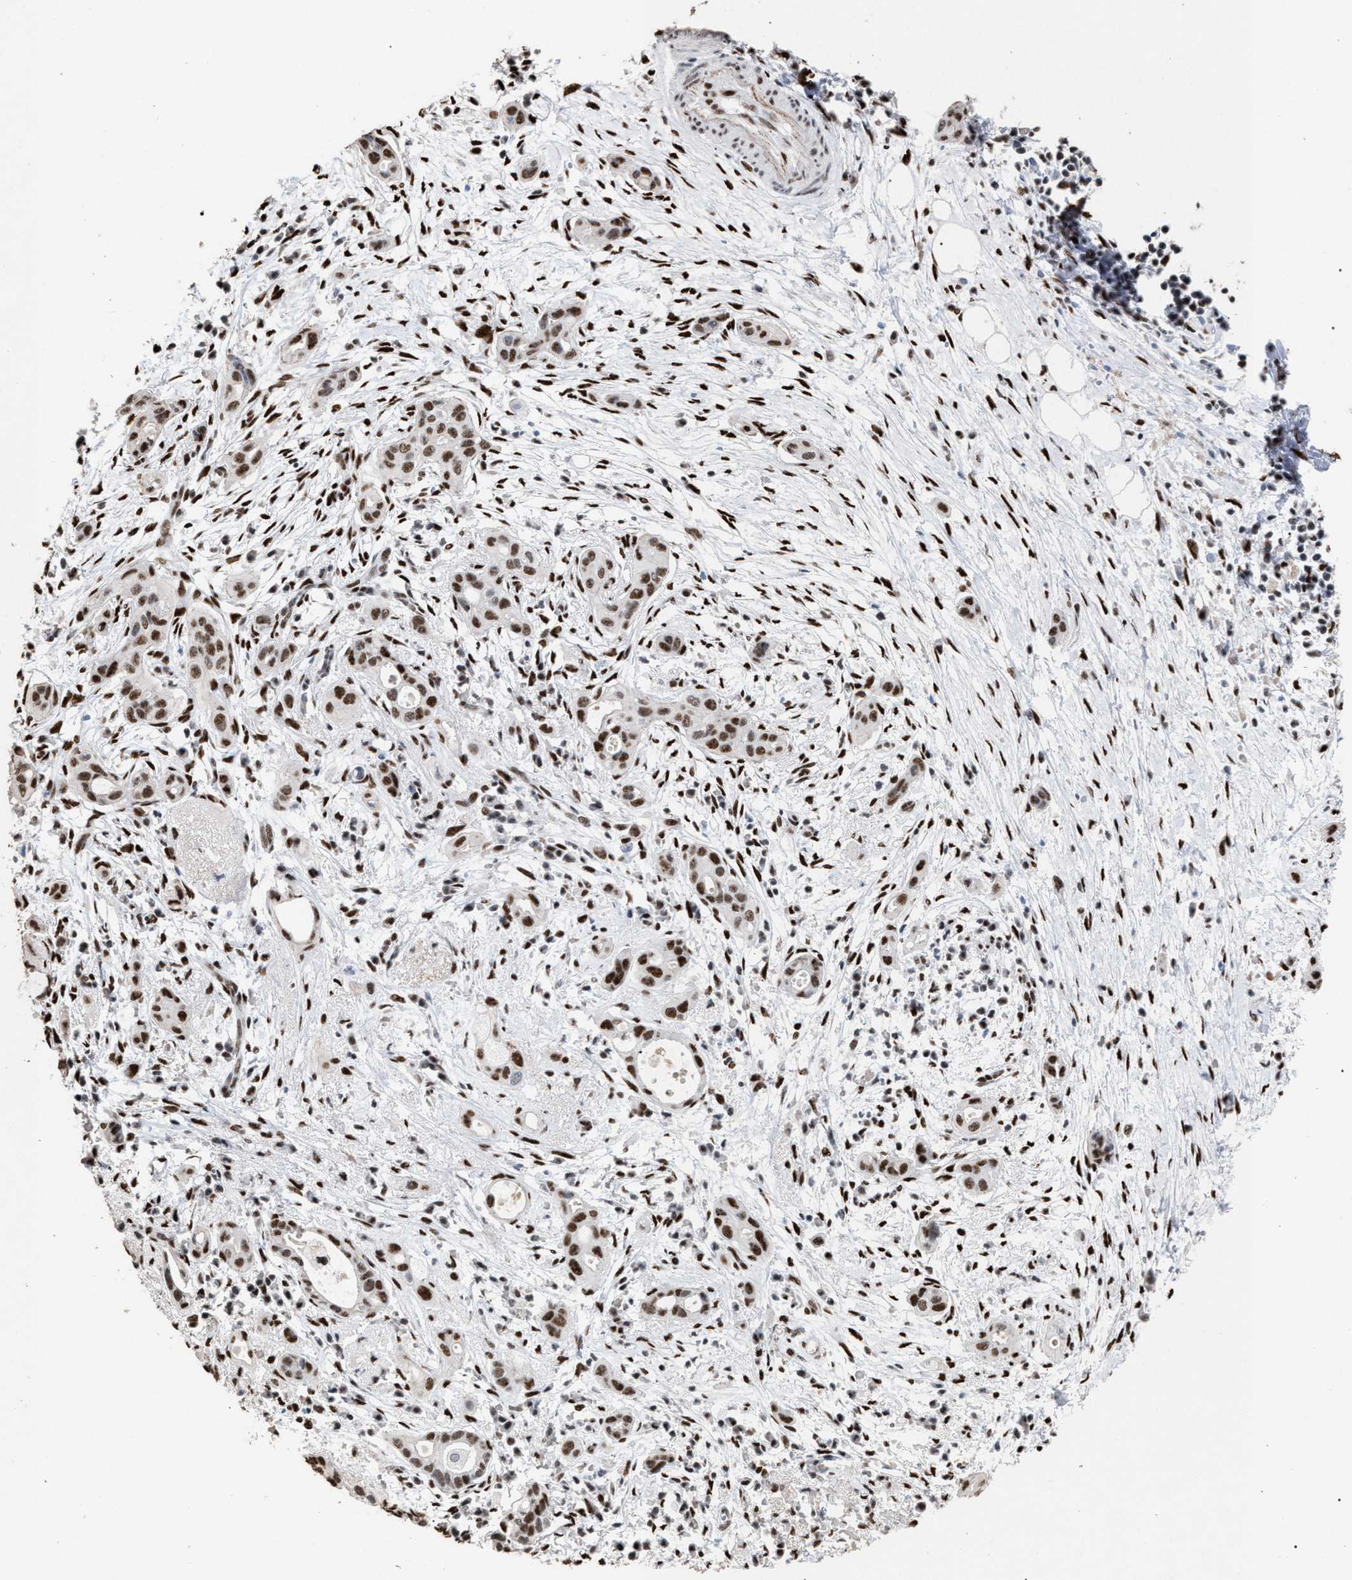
{"staining": {"intensity": "moderate", "quantity": ">75%", "location": "nuclear"}, "tissue": "pancreatic cancer", "cell_type": "Tumor cells", "image_type": "cancer", "snomed": [{"axis": "morphology", "description": "Adenocarcinoma, NOS"}, {"axis": "topography", "description": "Pancreas"}], "caption": "Moderate nuclear staining is seen in about >75% of tumor cells in pancreatic adenocarcinoma. The protein is shown in brown color, while the nuclei are stained blue.", "gene": "TP53BP1", "patient": {"sex": "male", "age": 59}}